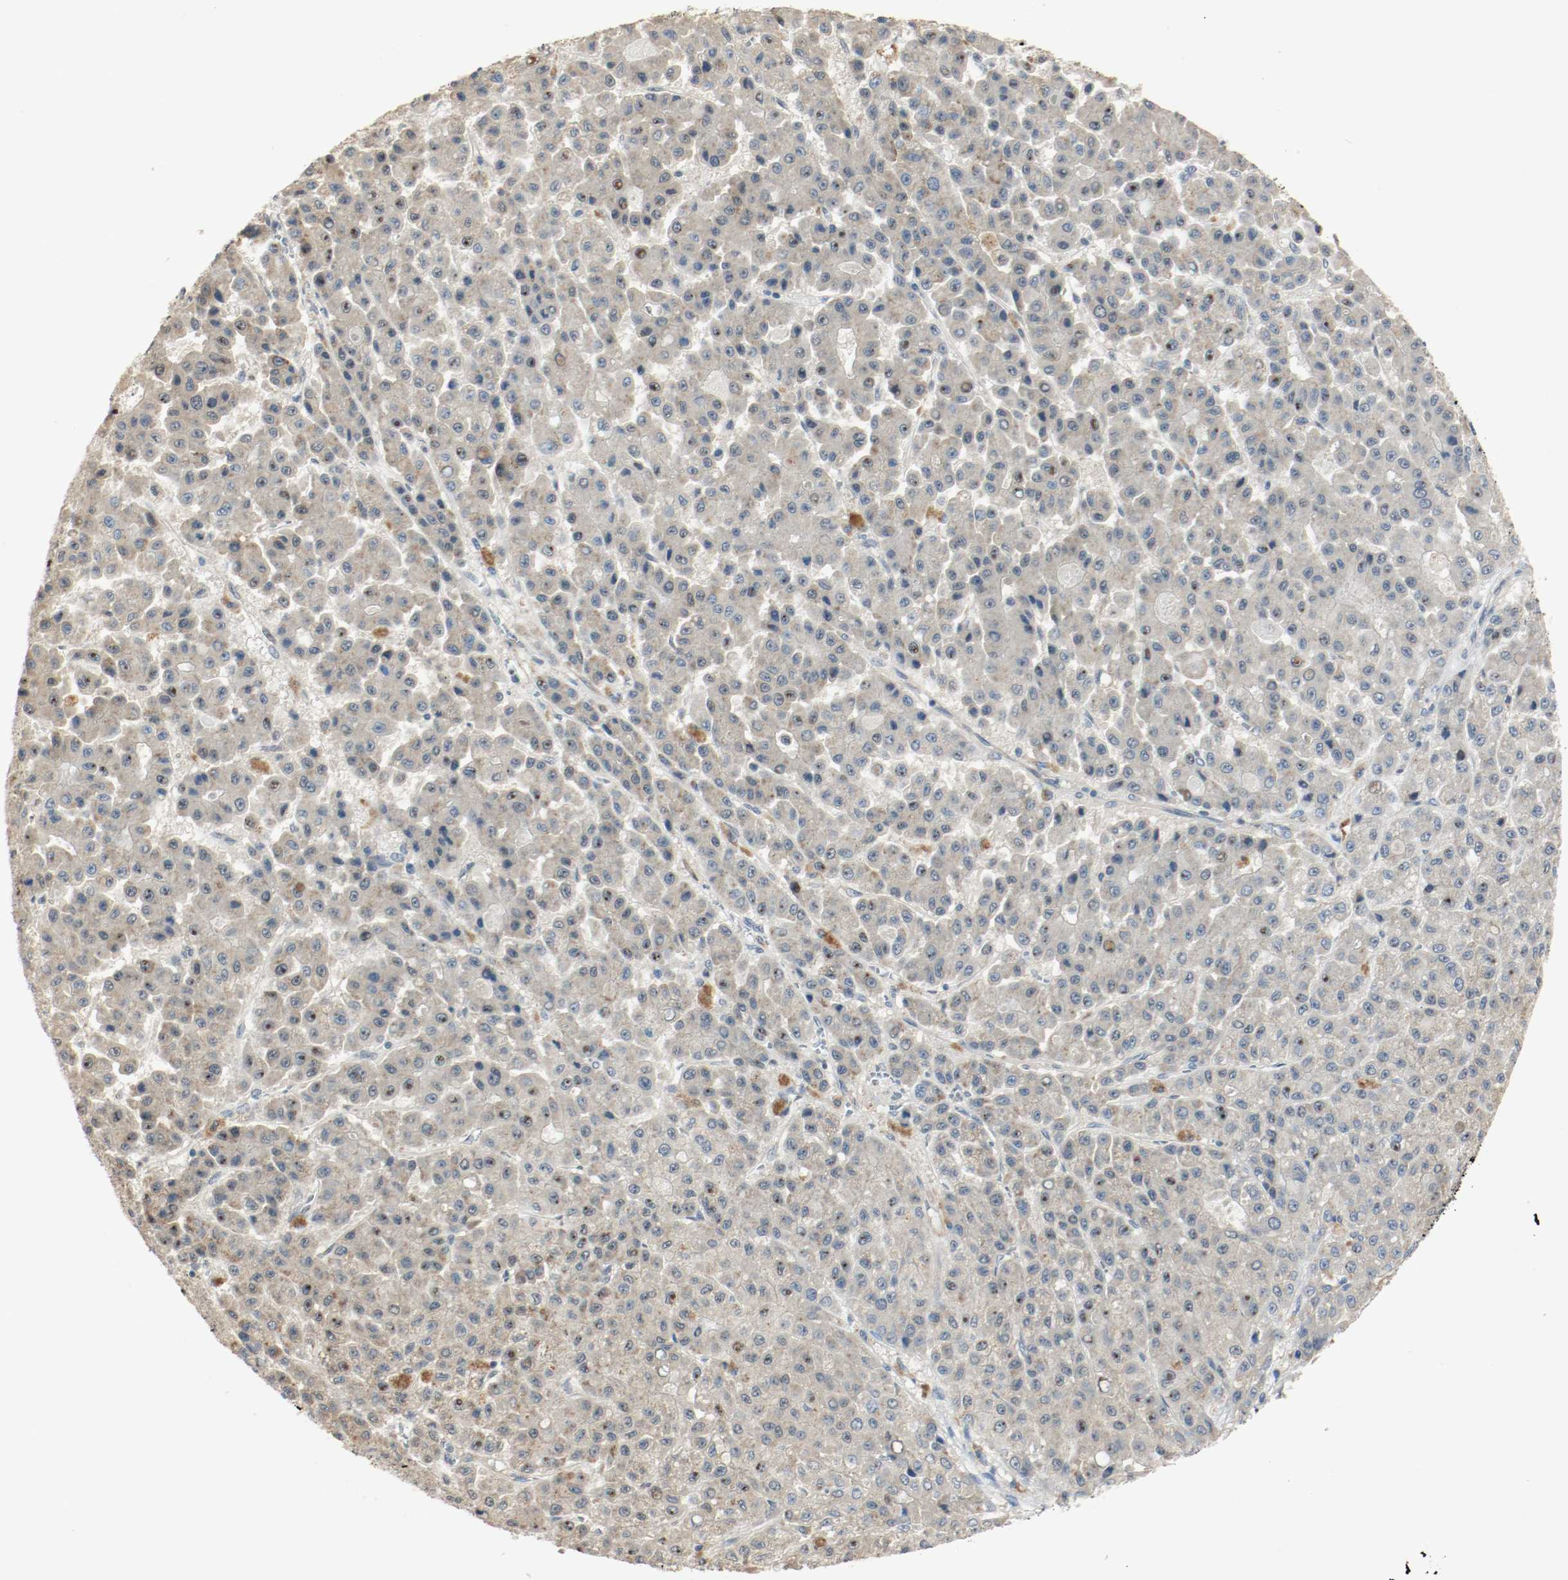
{"staining": {"intensity": "weak", "quantity": ">75%", "location": "cytoplasmic/membranous"}, "tissue": "liver cancer", "cell_type": "Tumor cells", "image_type": "cancer", "snomed": [{"axis": "morphology", "description": "Carcinoma, Hepatocellular, NOS"}, {"axis": "topography", "description": "Liver"}], "caption": "High-magnification brightfield microscopy of liver cancer stained with DAB (3,3'-diaminobenzidine) (brown) and counterstained with hematoxylin (blue). tumor cells exhibit weak cytoplasmic/membranous positivity is present in approximately>75% of cells.", "gene": "MELTF", "patient": {"sex": "male", "age": 70}}